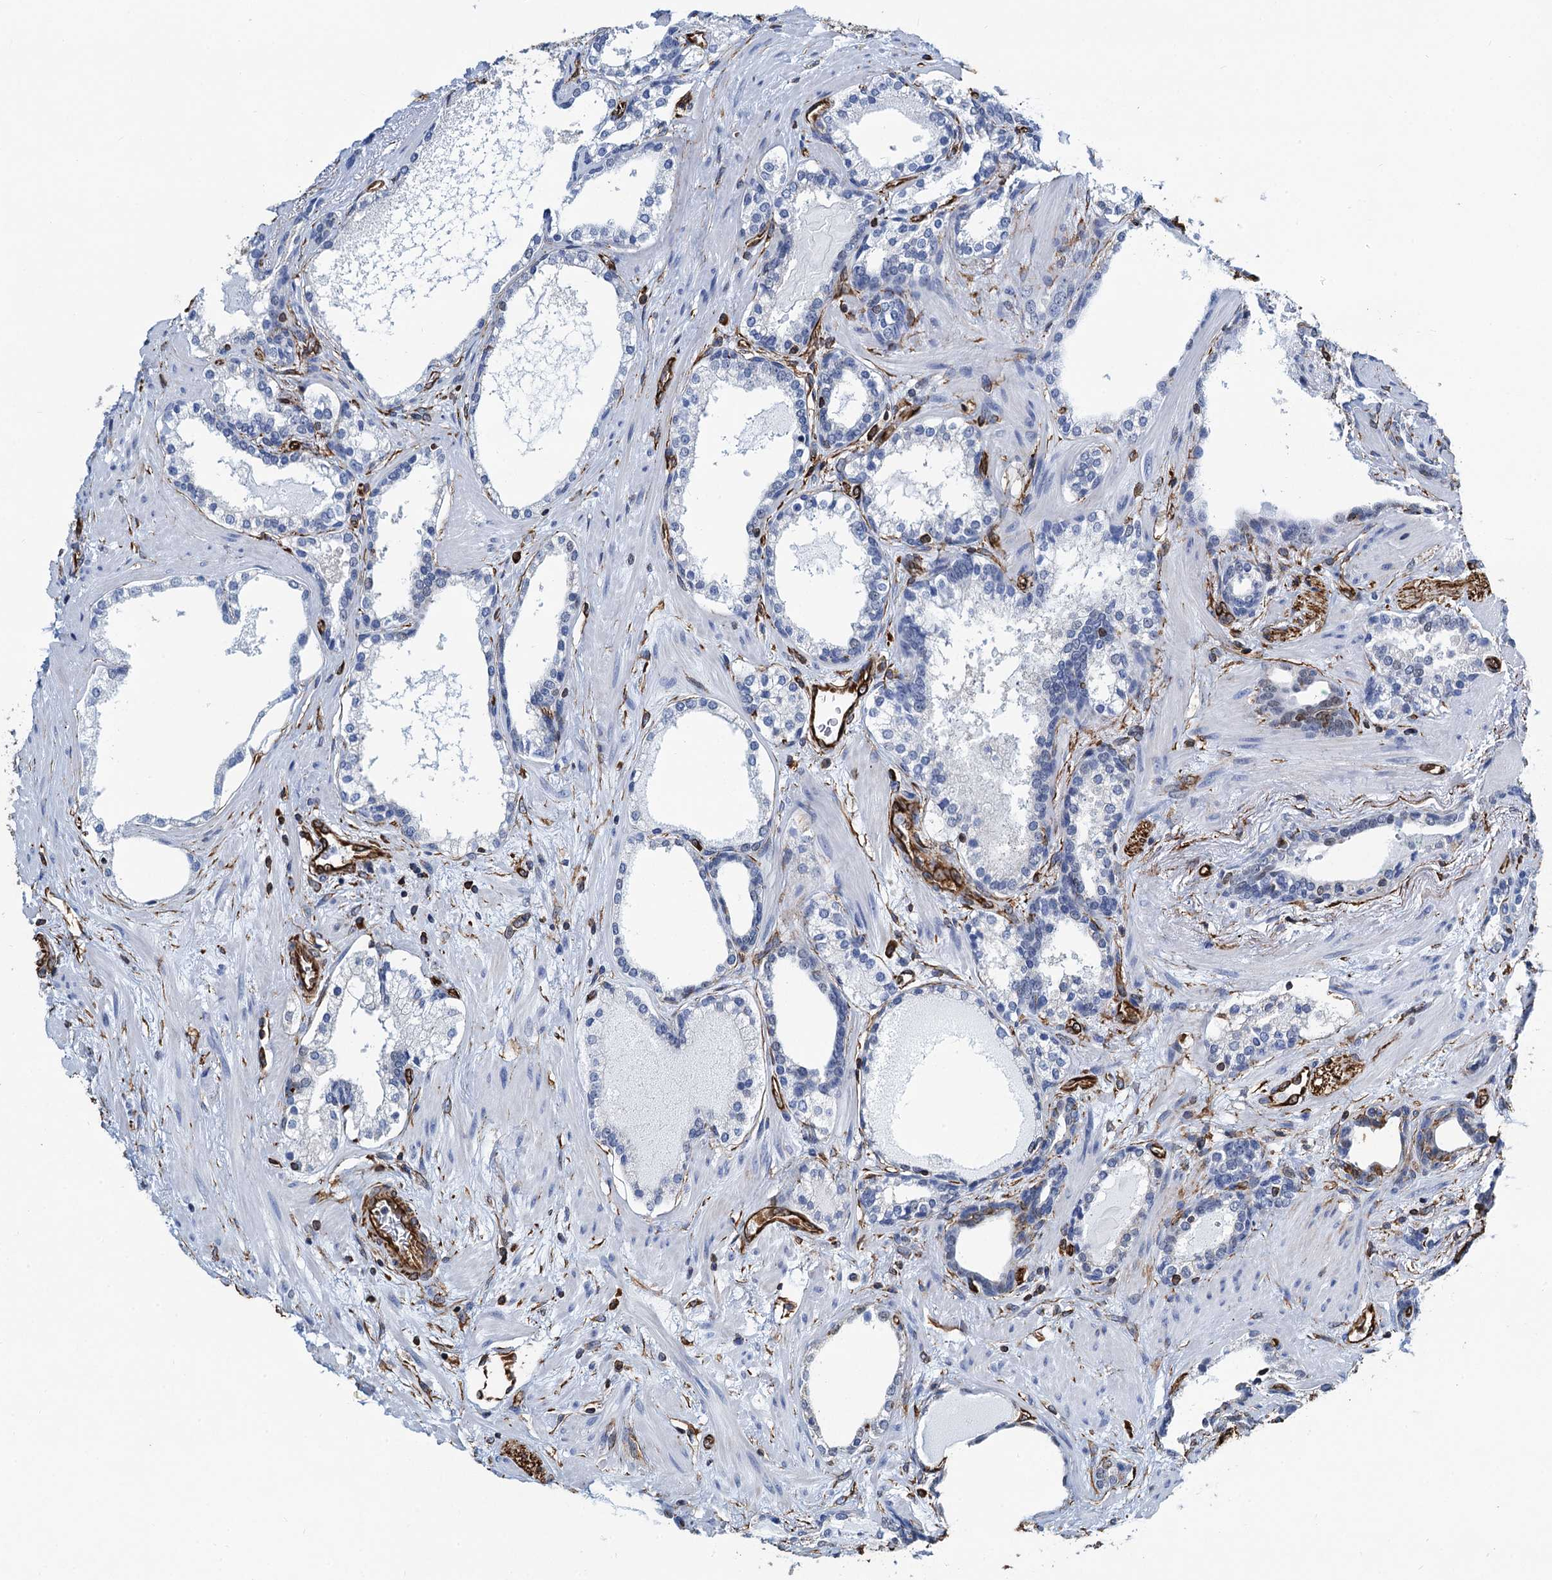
{"staining": {"intensity": "negative", "quantity": "none", "location": "none"}, "tissue": "prostate cancer", "cell_type": "Tumor cells", "image_type": "cancer", "snomed": [{"axis": "morphology", "description": "Adenocarcinoma, High grade"}, {"axis": "topography", "description": "Prostate"}], "caption": "A histopathology image of prostate adenocarcinoma (high-grade) stained for a protein demonstrates no brown staining in tumor cells.", "gene": "PGM2", "patient": {"sex": "male", "age": 58}}